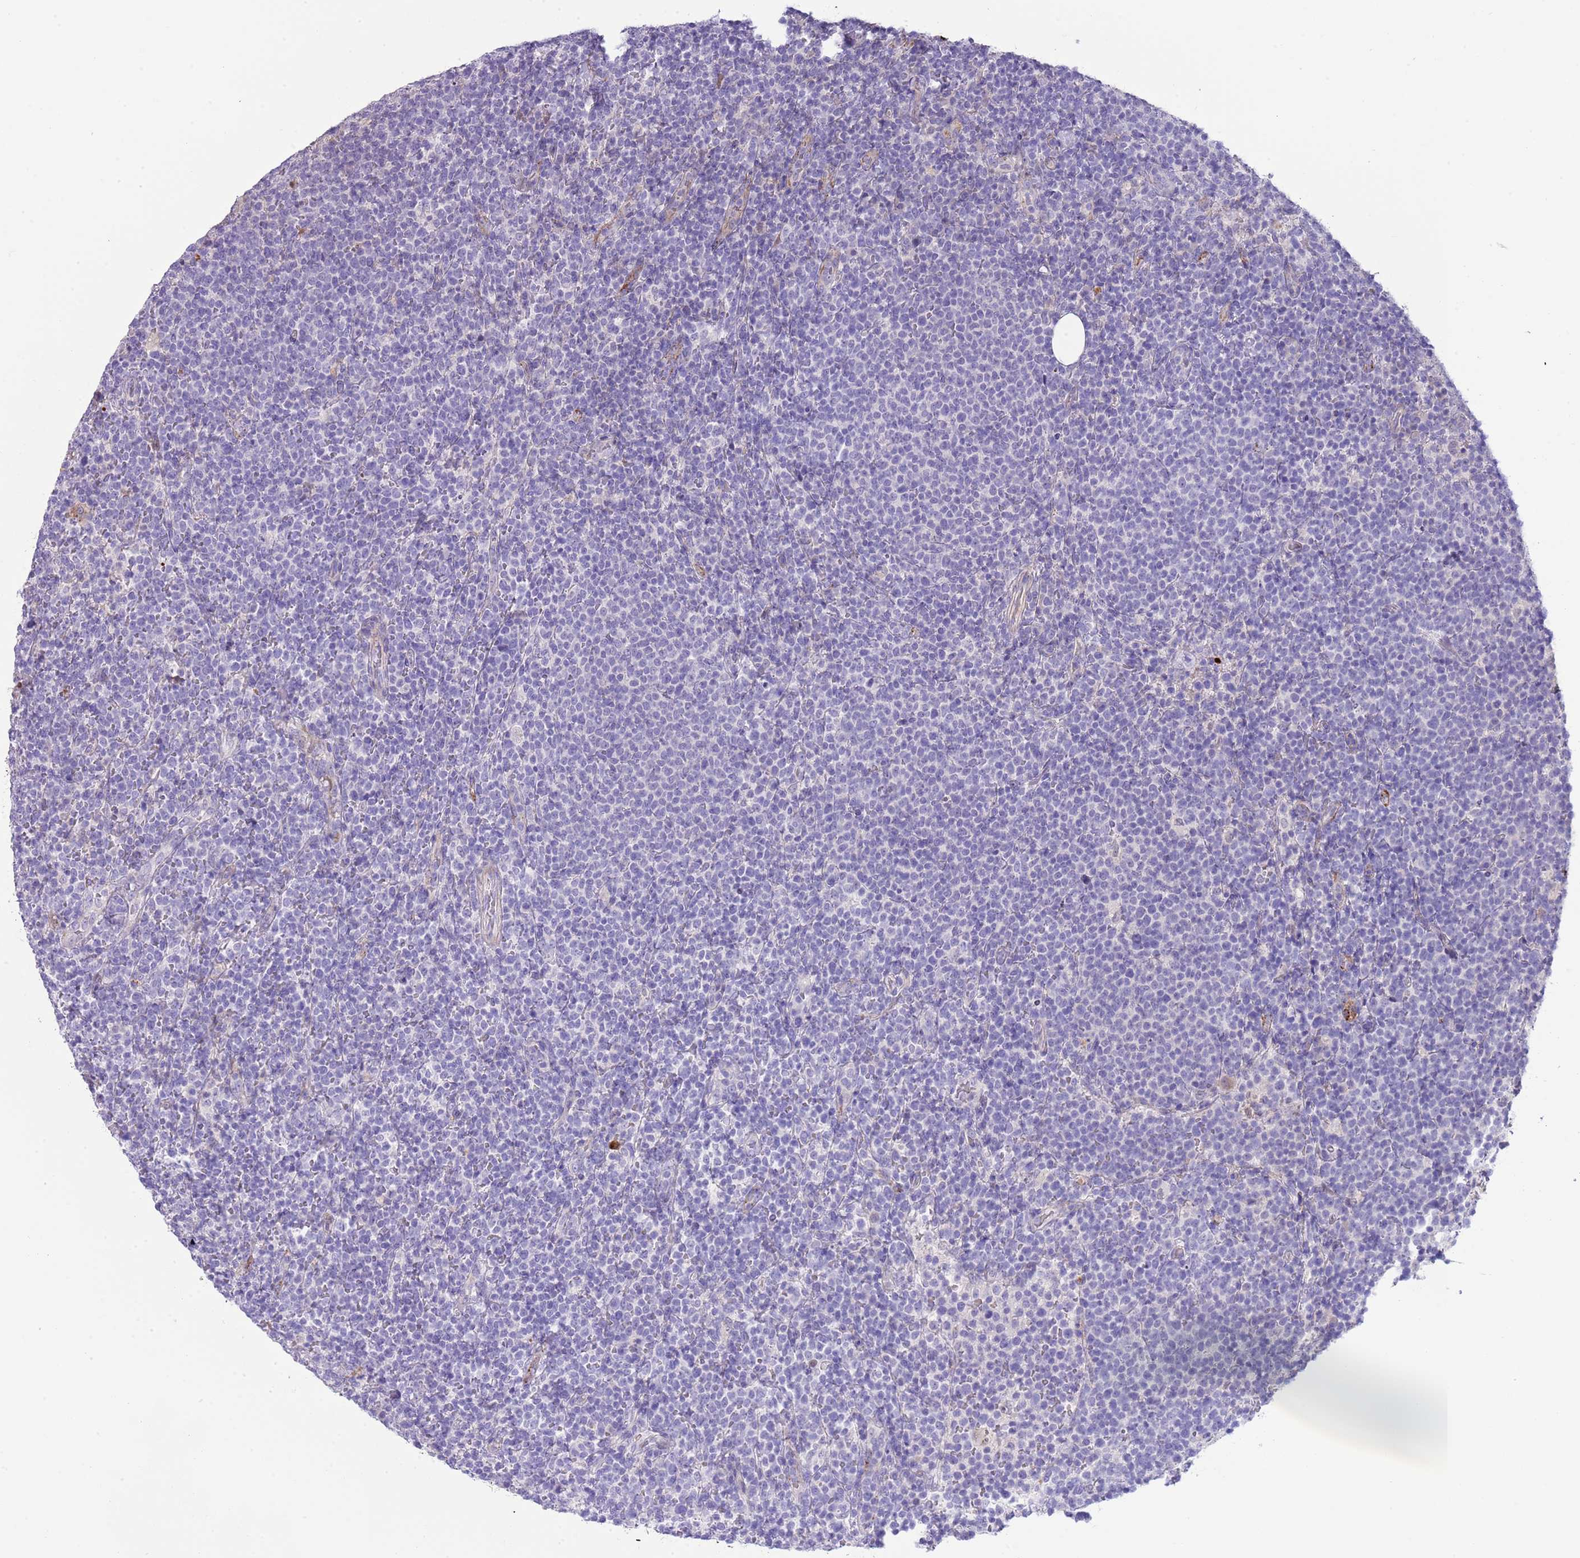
{"staining": {"intensity": "negative", "quantity": "none", "location": "none"}, "tissue": "lymphoma", "cell_type": "Tumor cells", "image_type": "cancer", "snomed": [{"axis": "morphology", "description": "Malignant lymphoma, non-Hodgkin's type, High grade"}, {"axis": "topography", "description": "Lymph node"}], "caption": "Micrograph shows no protein positivity in tumor cells of lymphoma tissue.", "gene": "ABHD17C", "patient": {"sex": "male", "age": 61}}